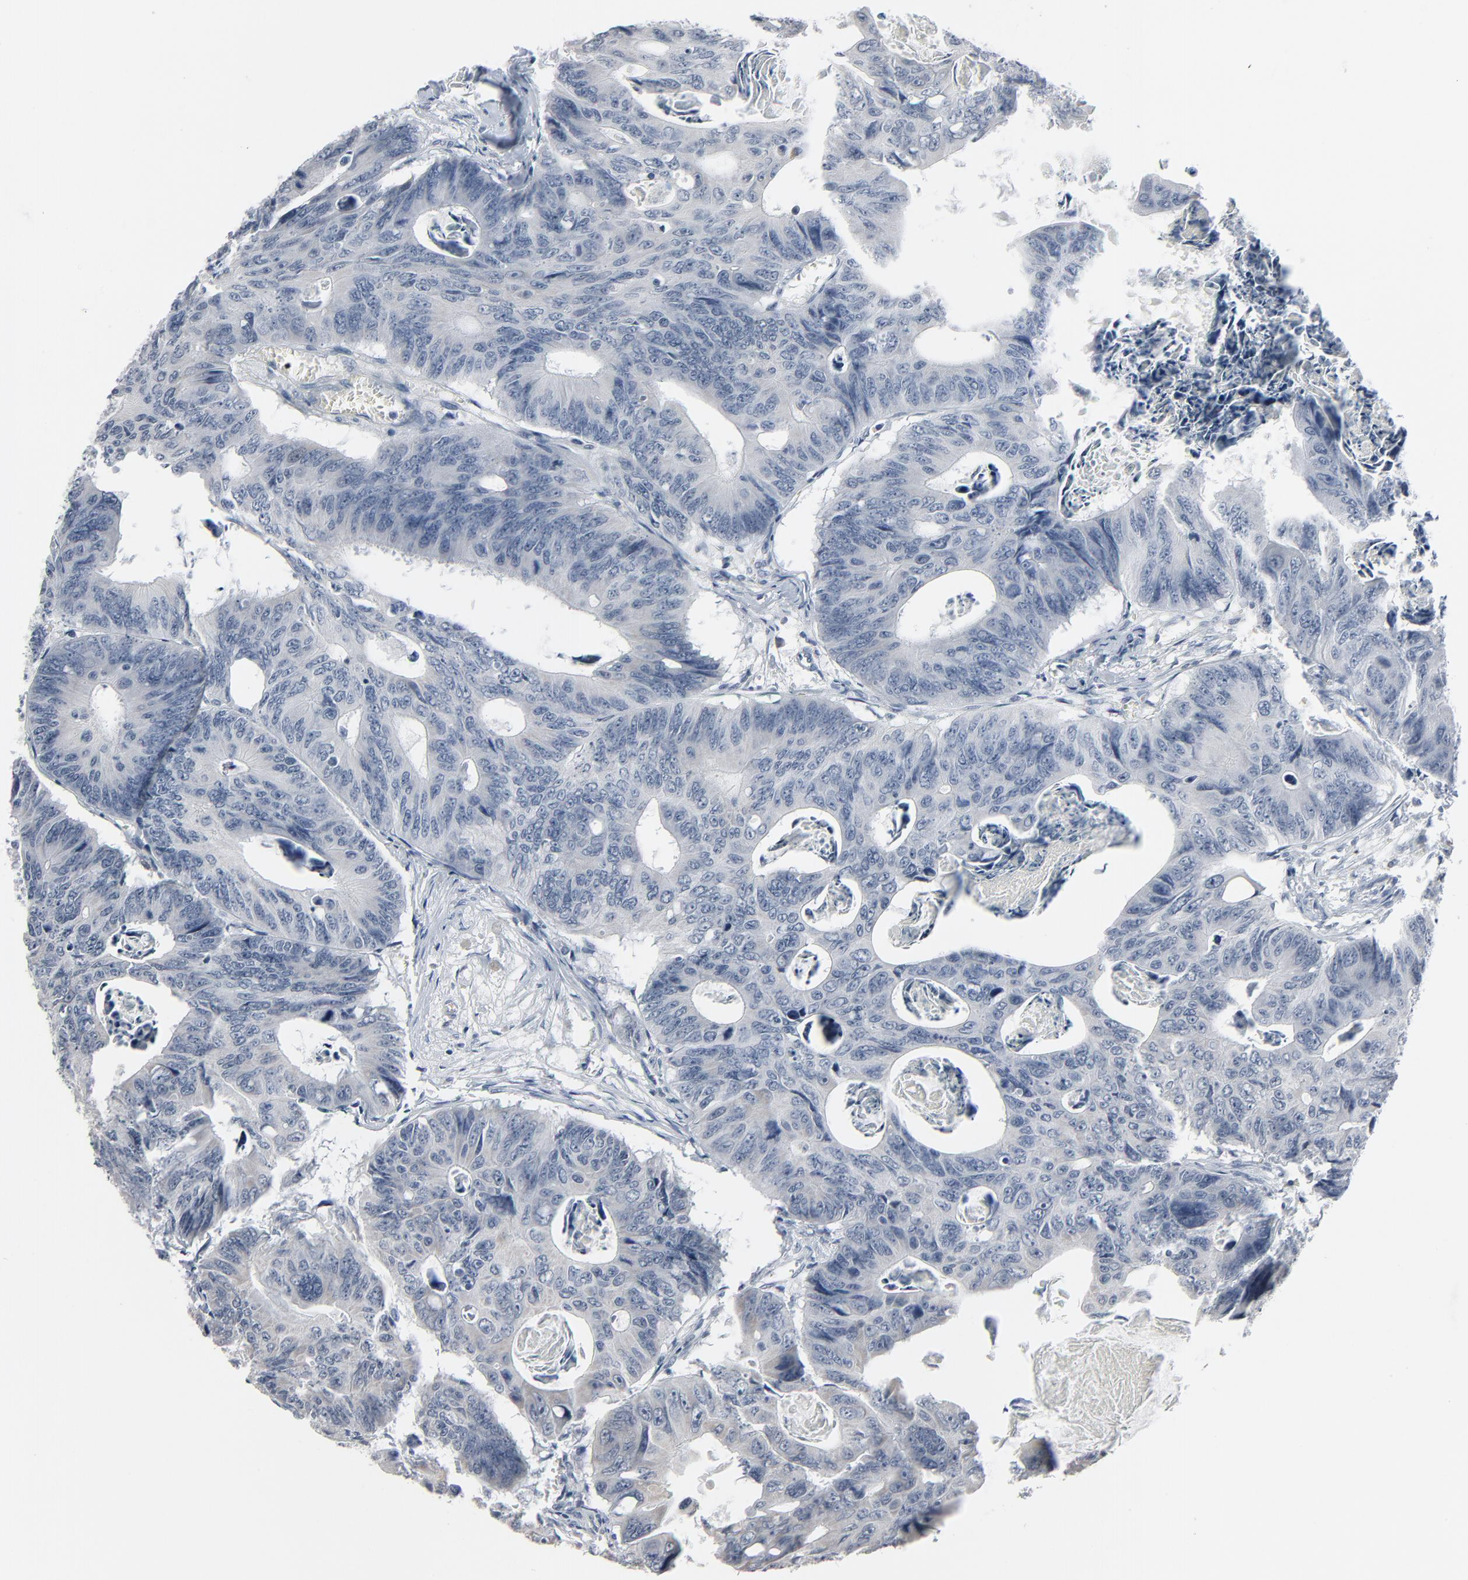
{"staining": {"intensity": "weak", "quantity": "<25%", "location": "cytoplasmic/membranous"}, "tissue": "colorectal cancer", "cell_type": "Tumor cells", "image_type": "cancer", "snomed": [{"axis": "morphology", "description": "Adenocarcinoma, NOS"}, {"axis": "topography", "description": "Colon"}], "caption": "Immunohistochemistry (IHC) micrograph of neoplastic tissue: human colorectal cancer (adenocarcinoma) stained with DAB reveals no significant protein positivity in tumor cells.", "gene": "SAGE1", "patient": {"sex": "female", "age": 55}}